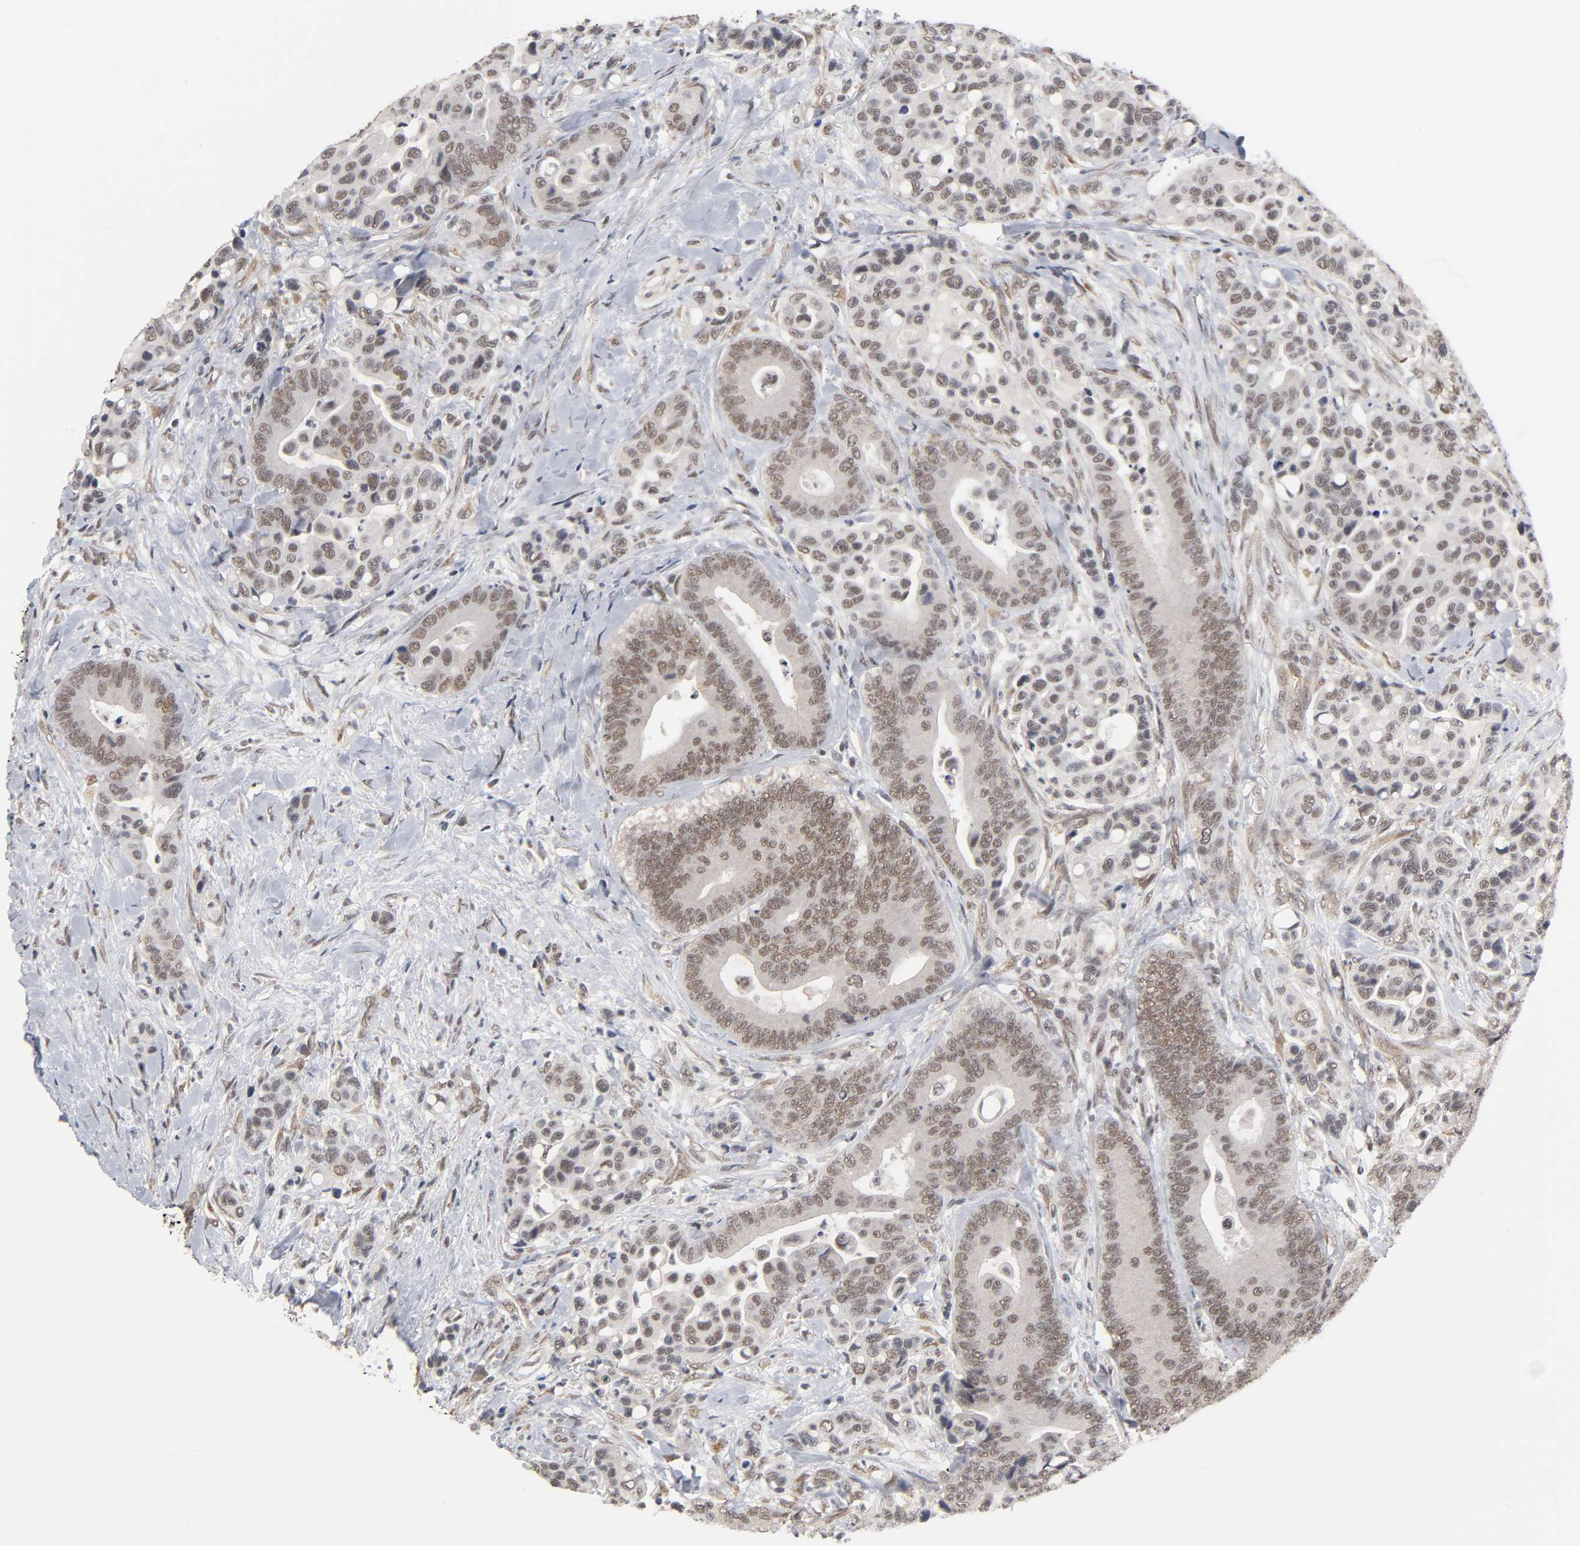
{"staining": {"intensity": "weak", "quantity": ">75%", "location": "cytoplasmic/membranous,nuclear"}, "tissue": "colorectal cancer", "cell_type": "Tumor cells", "image_type": "cancer", "snomed": [{"axis": "morphology", "description": "Normal tissue, NOS"}, {"axis": "morphology", "description": "Adenocarcinoma, NOS"}, {"axis": "topography", "description": "Colon"}], "caption": "This histopathology image reveals immunohistochemistry (IHC) staining of colorectal cancer (adenocarcinoma), with low weak cytoplasmic/membranous and nuclear staining in approximately >75% of tumor cells.", "gene": "ZNF384", "patient": {"sex": "male", "age": 82}}